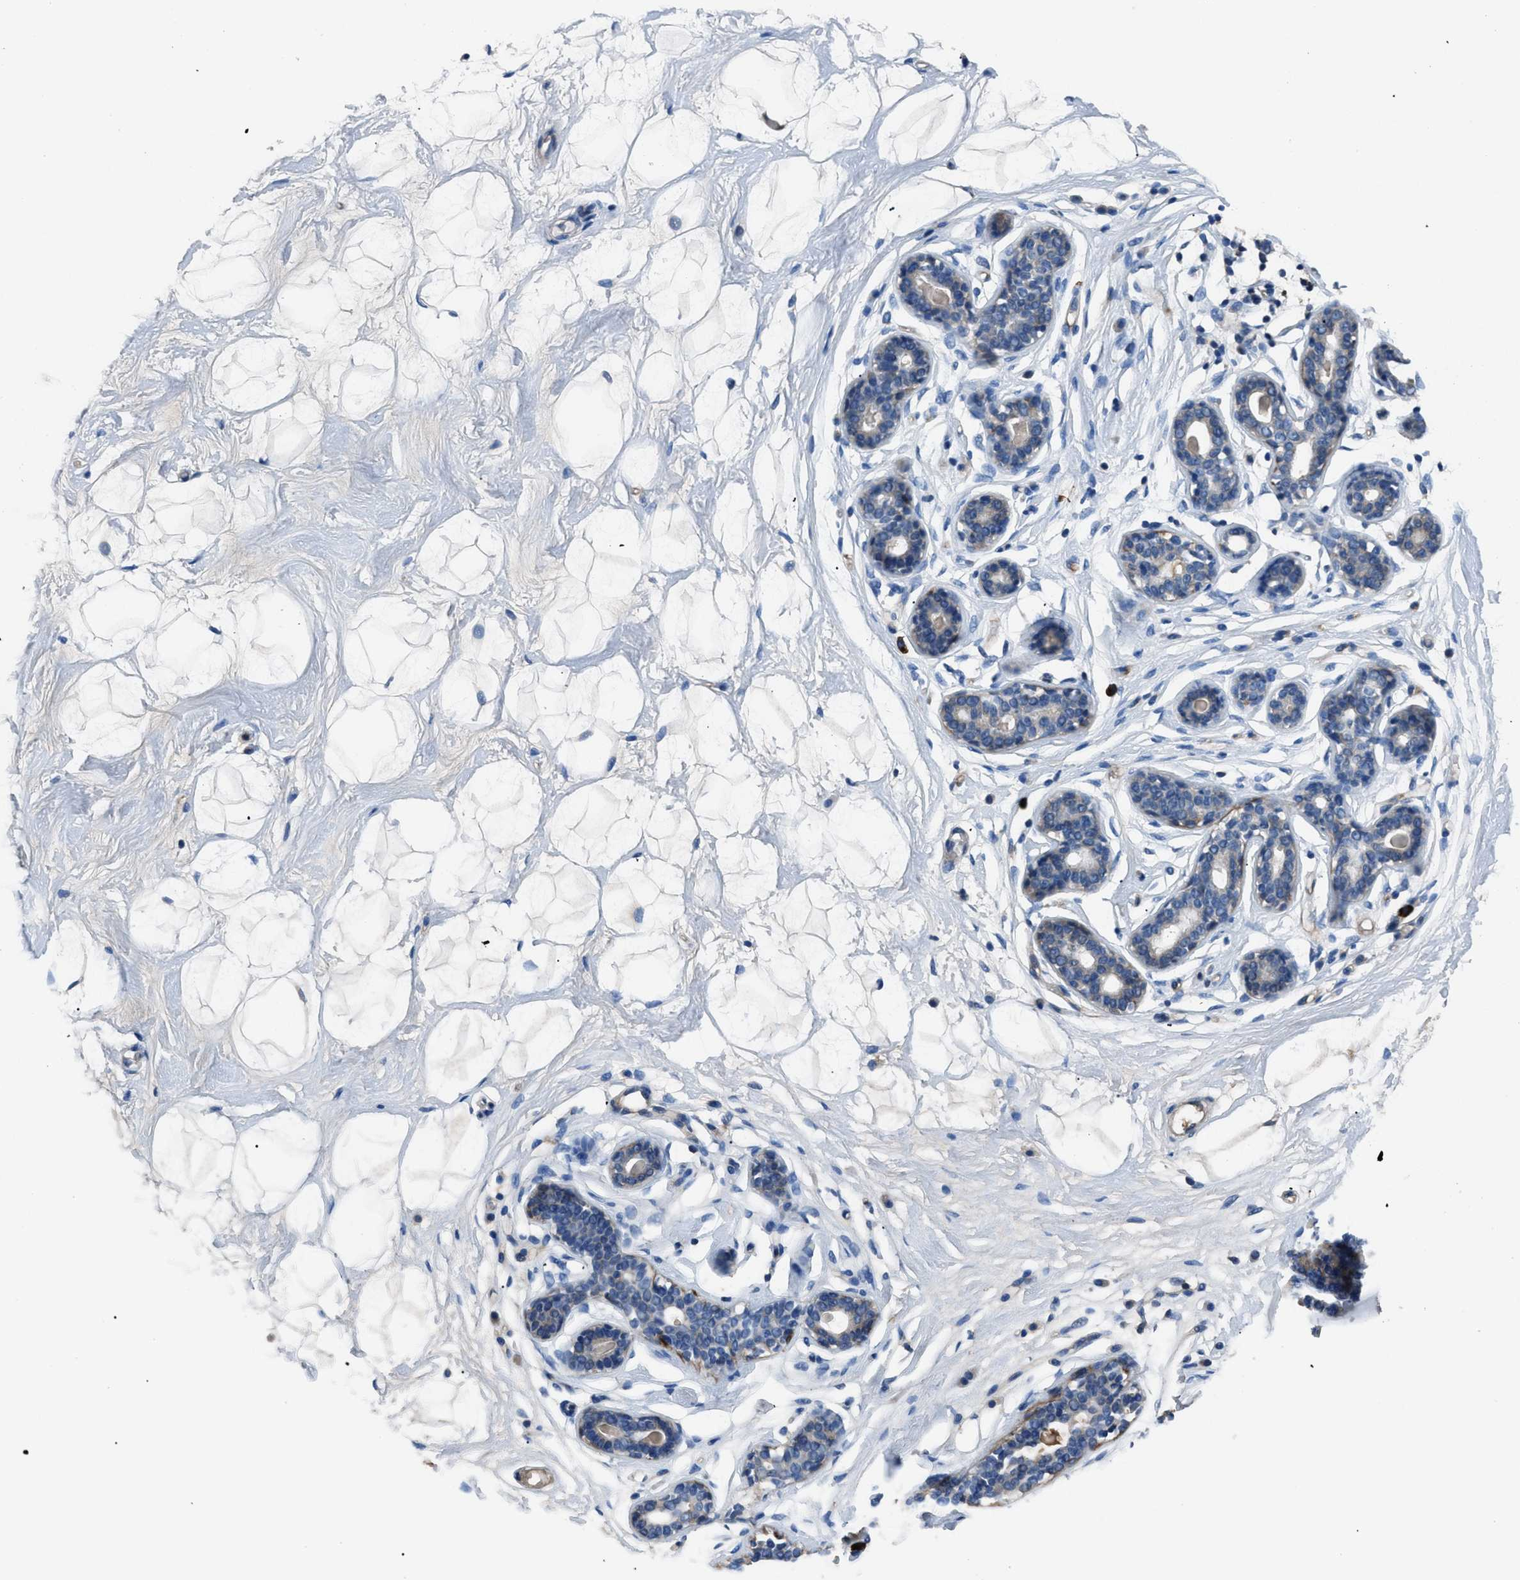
{"staining": {"intensity": "negative", "quantity": "none", "location": "none"}, "tissue": "breast", "cell_type": "Adipocytes", "image_type": "normal", "snomed": [{"axis": "morphology", "description": "Normal tissue, NOS"}, {"axis": "topography", "description": "Breast"}], "caption": "The image exhibits no significant positivity in adipocytes of breast.", "gene": "SGCZ", "patient": {"sex": "female", "age": 23}}